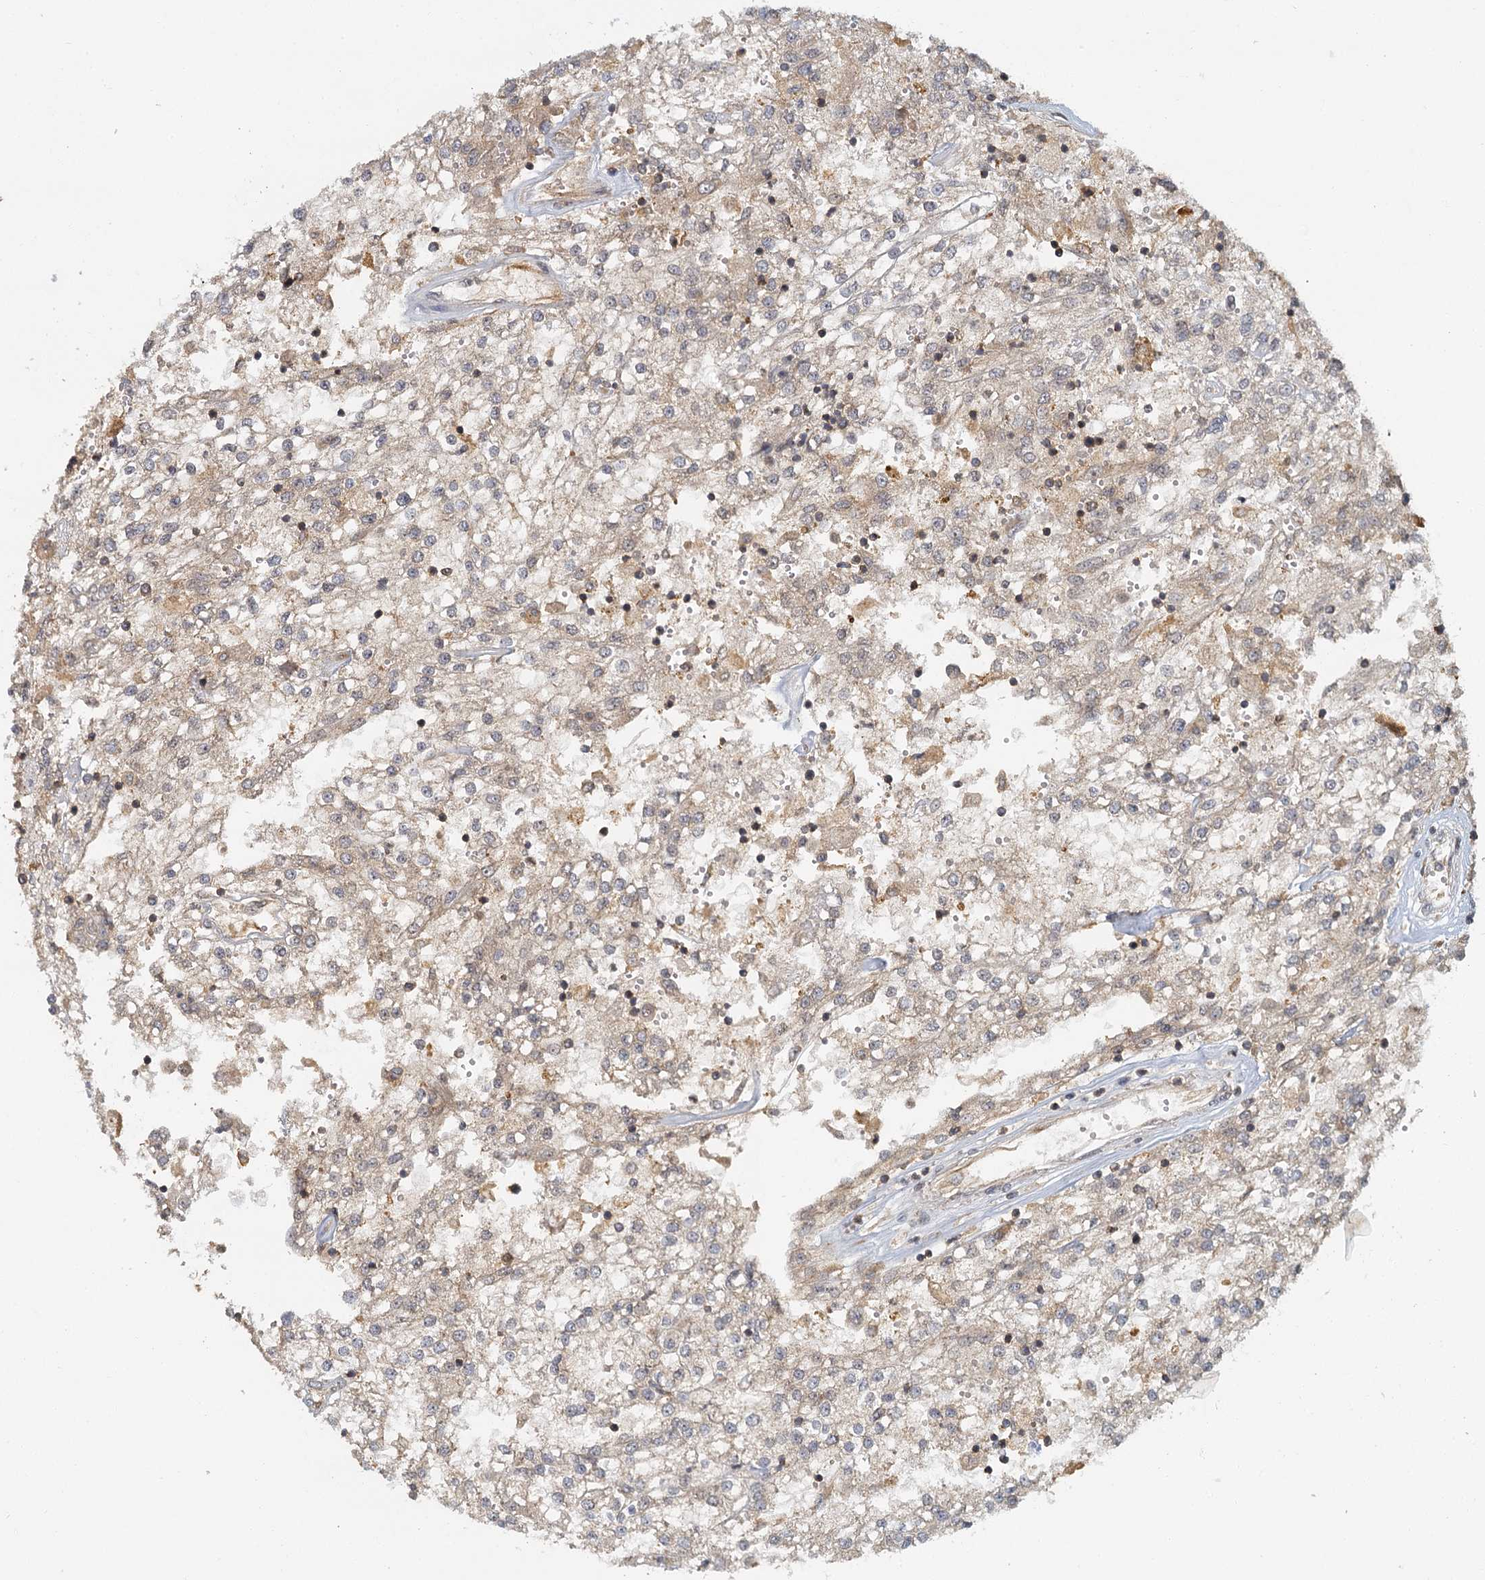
{"staining": {"intensity": "weak", "quantity": "<25%", "location": "cytoplasmic/membranous"}, "tissue": "renal cancer", "cell_type": "Tumor cells", "image_type": "cancer", "snomed": [{"axis": "morphology", "description": "Adenocarcinoma, NOS"}, {"axis": "topography", "description": "Kidney"}], "caption": "Tumor cells show no significant protein positivity in renal cancer (adenocarcinoma).", "gene": "ZNF549", "patient": {"sex": "female", "age": 52}}